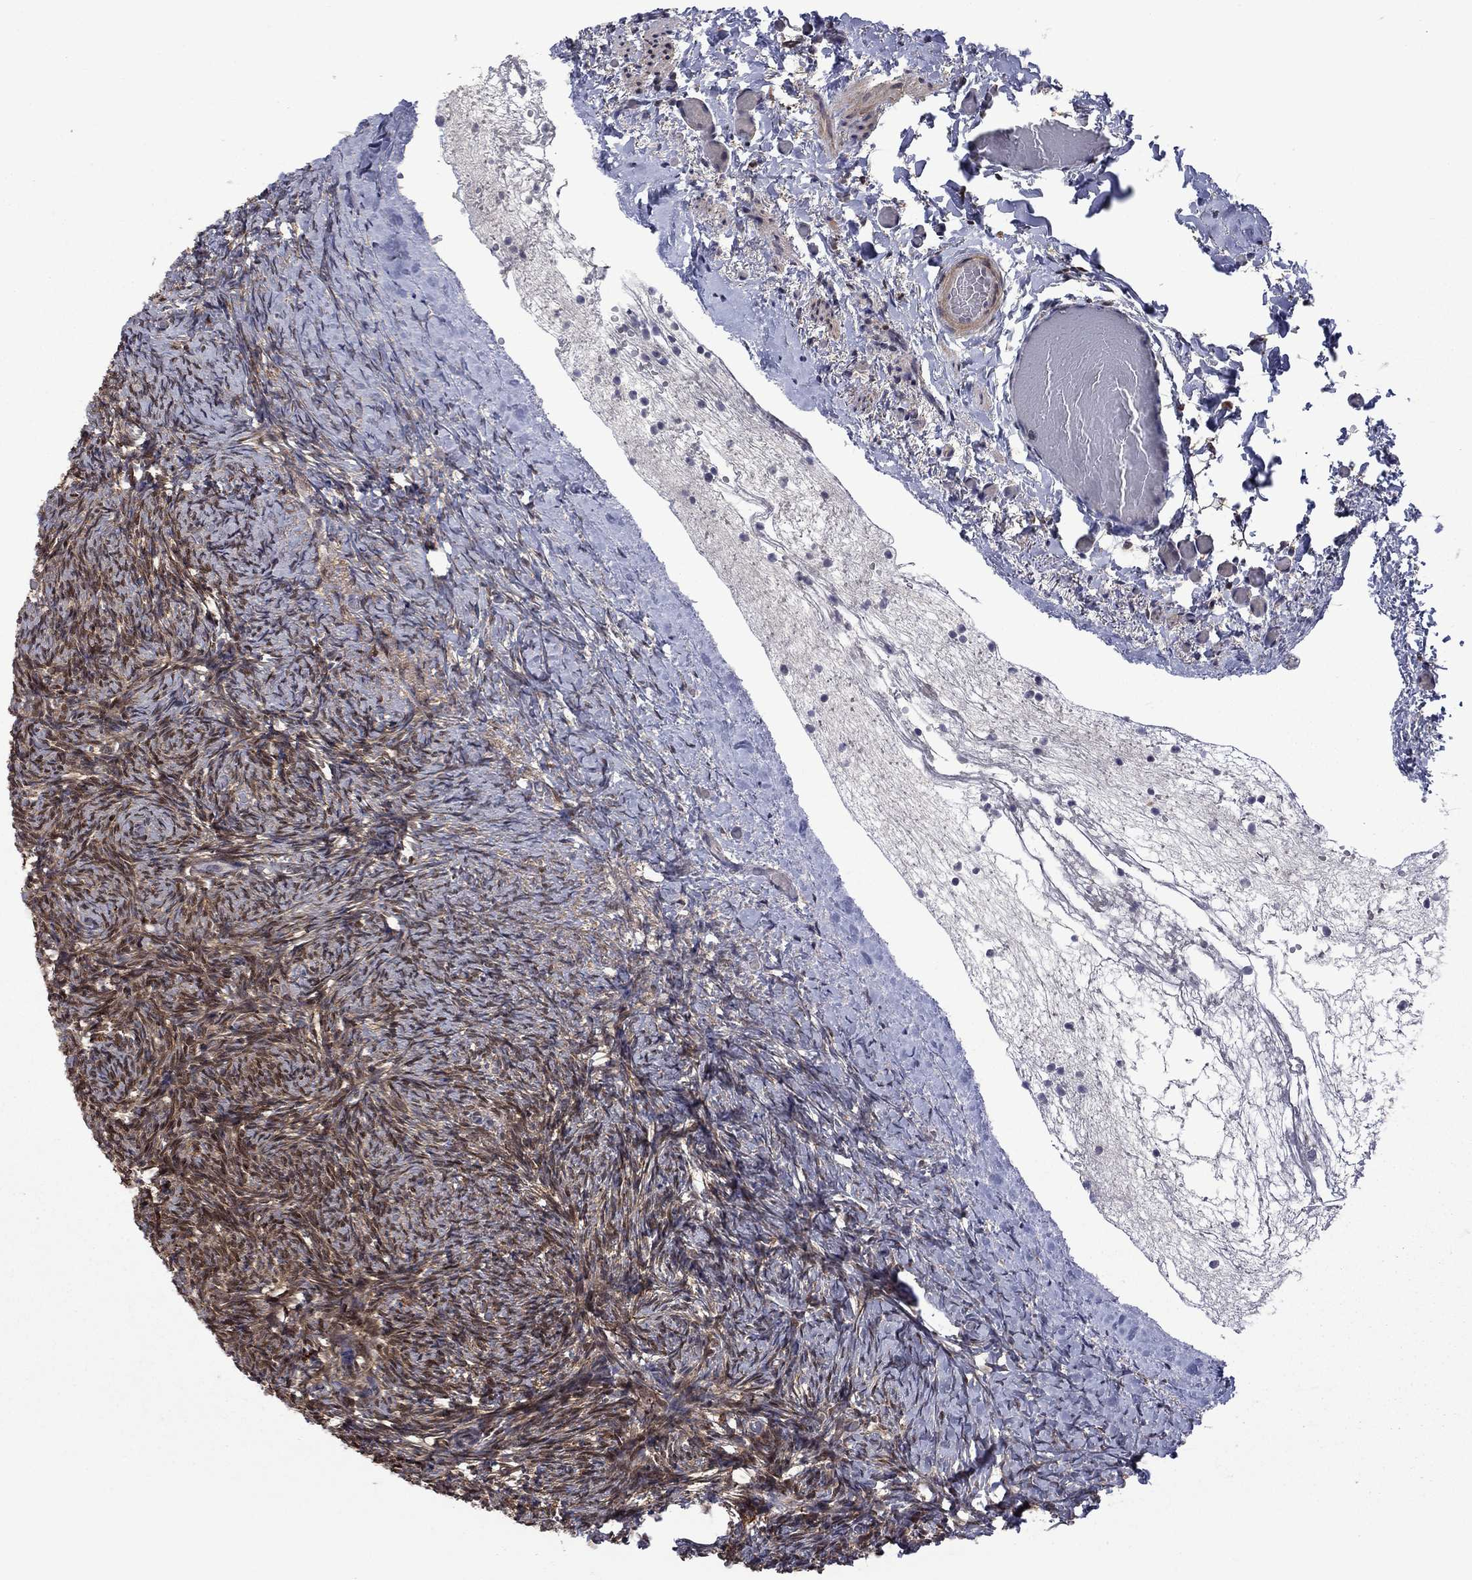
{"staining": {"intensity": "strong", "quantity": ">75%", "location": "cytoplasmic/membranous"}, "tissue": "ovary", "cell_type": "Follicle cells", "image_type": "normal", "snomed": [{"axis": "morphology", "description": "Normal tissue, NOS"}, {"axis": "topography", "description": "Ovary"}], "caption": "Immunohistochemistry (IHC) (DAB (3,3'-diaminobenzidine)) staining of unremarkable ovary displays strong cytoplasmic/membranous protein staining in approximately >75% of follicle cells.", "gene": "CBR1", "patient": {"sex": "female", "age": 39}}